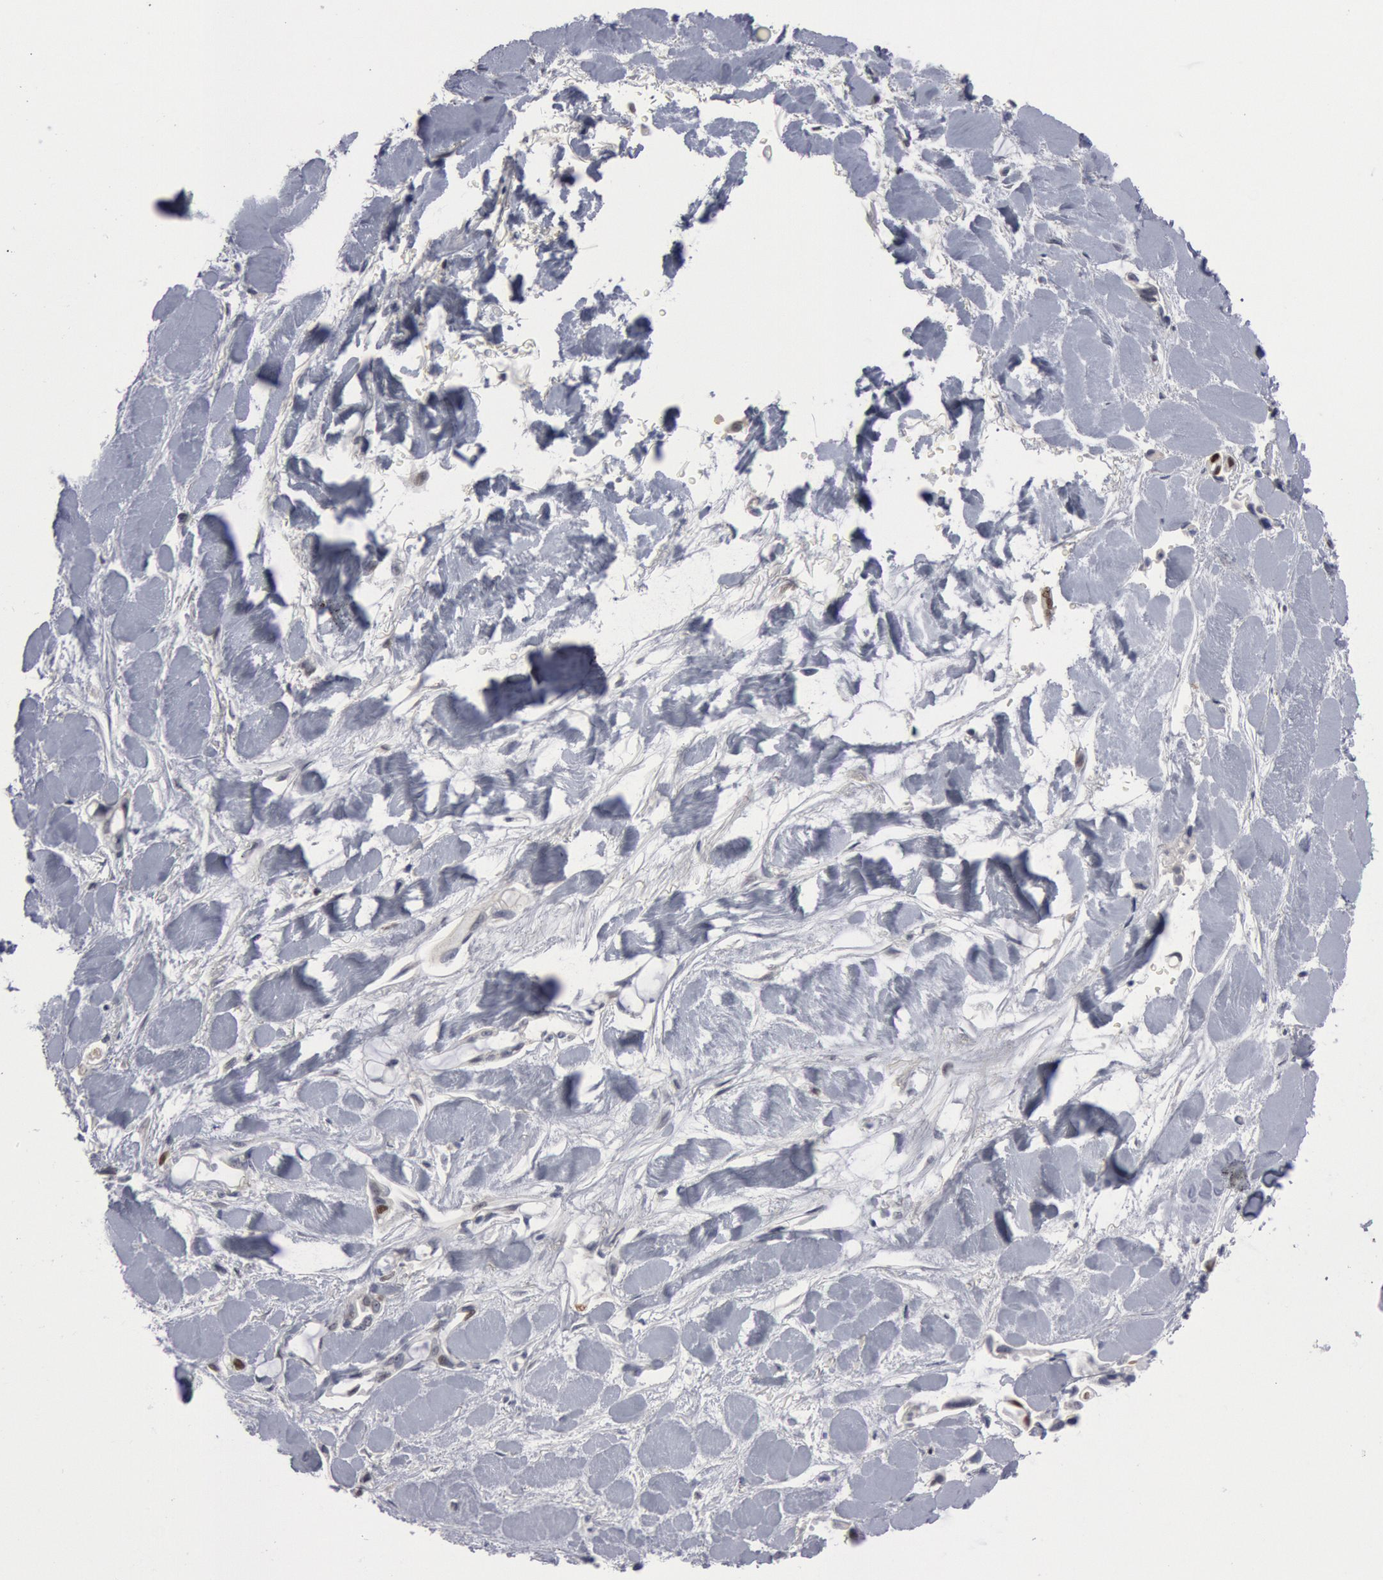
{"staining": {"intensity": "weak", "quantity": "<25%", "location": "nuclear"}, "tissue": "pancreatic cancer", "cell_type": "Tumor cells", "image_type": "cancer", "snomed": [{"axis": "morphology", "description": "Adenocarcinoma, NOS"}, {"axis": "topography", "description": "Pancreas"}], "caption": "A high-resolution histopathology image shows immunohistochemistry (IHC) staining of pancreatic cancer (adenocarcinoma), which displays no significant expression in tumor cells.", "gene": "WDHD1", "patient": {"sex": "female", "age": 70}}